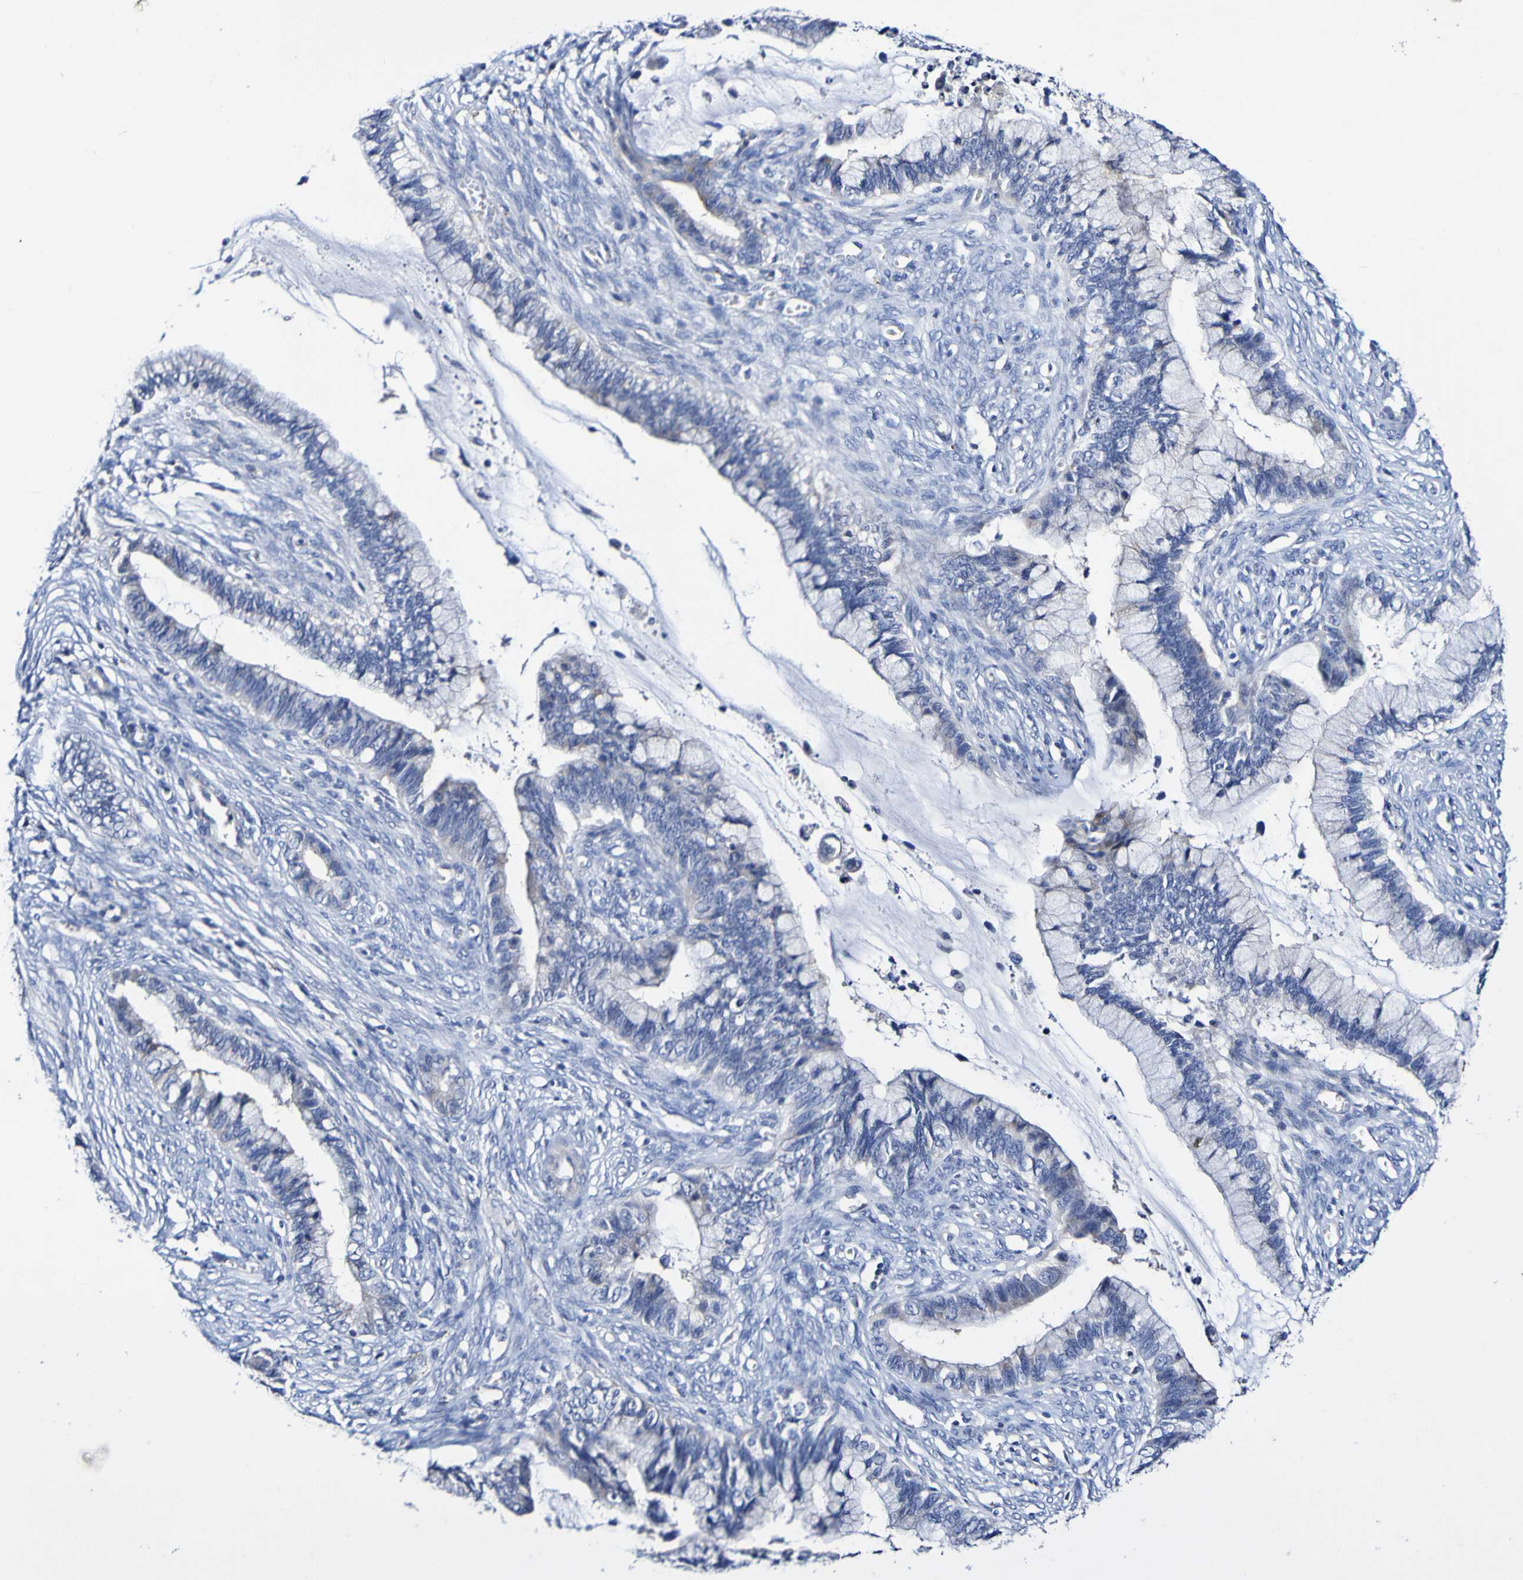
{"staining": {"intensity": "negative", "quantity": "none", "location": "none"}, "tissue": "cervical cancer", "cell_type": "Tumor cells", "image_type": "cancer", "snomed": [{"axis": "morphology", "description": "Adenocarcinoma, NOS"}, {"axis": "topography", "description": "Cervix"}], "caption": "Cervical cancer (adenocarcinoma) was stained to show a protein in brown. There is no significant positivity in tumor cells. (DAB (3,3'-diaminobenzidine) immunohistochemistry (IHC) visualized using brightfield microscopy, high magnification).", "gene": "ACVR1C", "patient": {"sex": "female", "age": 44}}